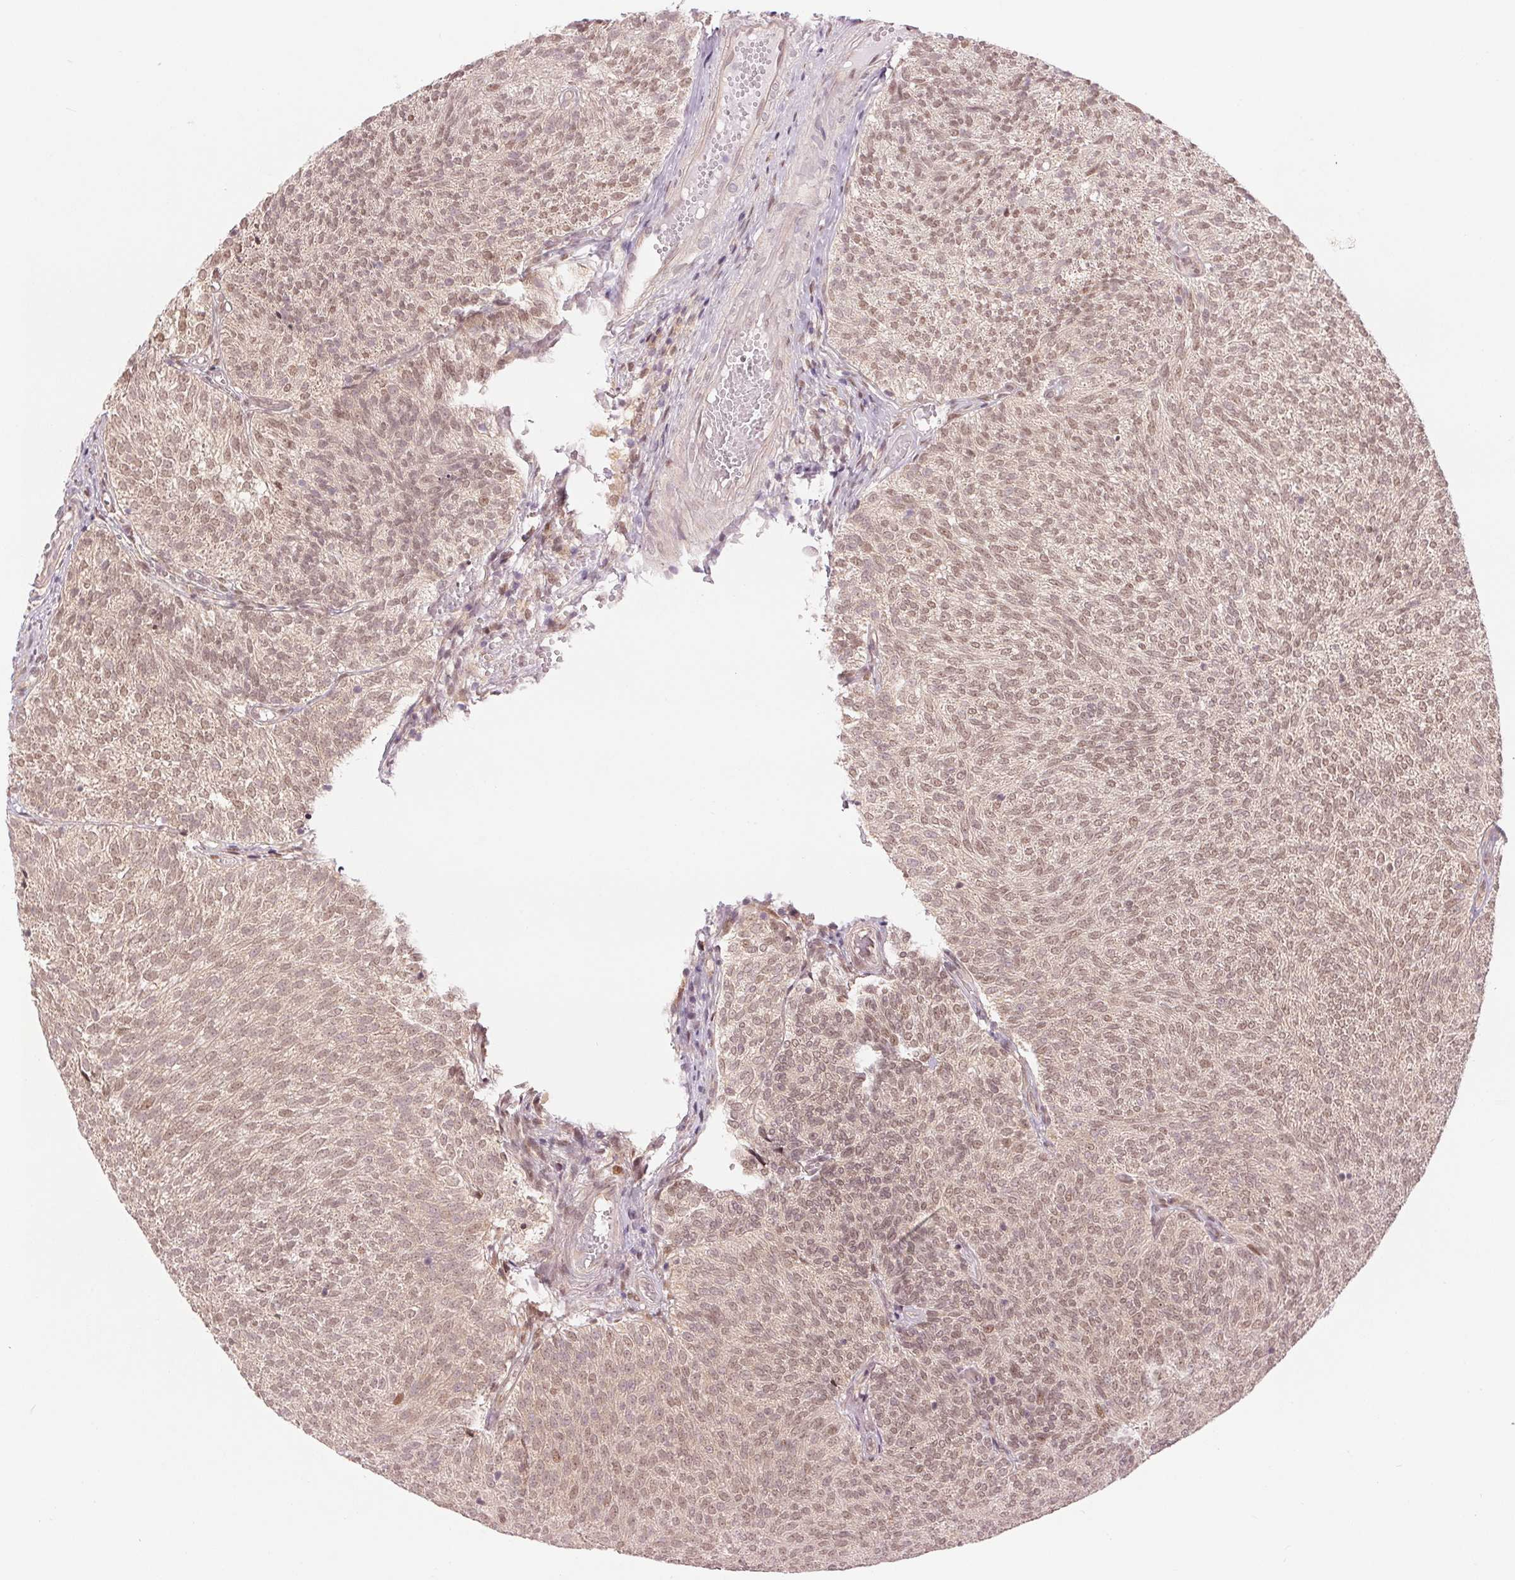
{"staining": {"intensity": "moderate", "quantity": ">75%", "location": "nuclear"}, "tissue": "urothelial cancer", "cell_type": "Tumor cells", "image_type": "cancer", "snomed": [{"axis": "morphology", "description": "Urothelial carcinoma, Low grade"}, {"axis": "topography", "description": "Urinary bladder"}], "caption": "Human urothelial carcinoma (low-grade) stained for a protein (brown) shows moderate nuclear positive positivity in approximately >75% of tumor cells.", "gene": "ERI3", "patient": {"sex": "male", "age": 77}}